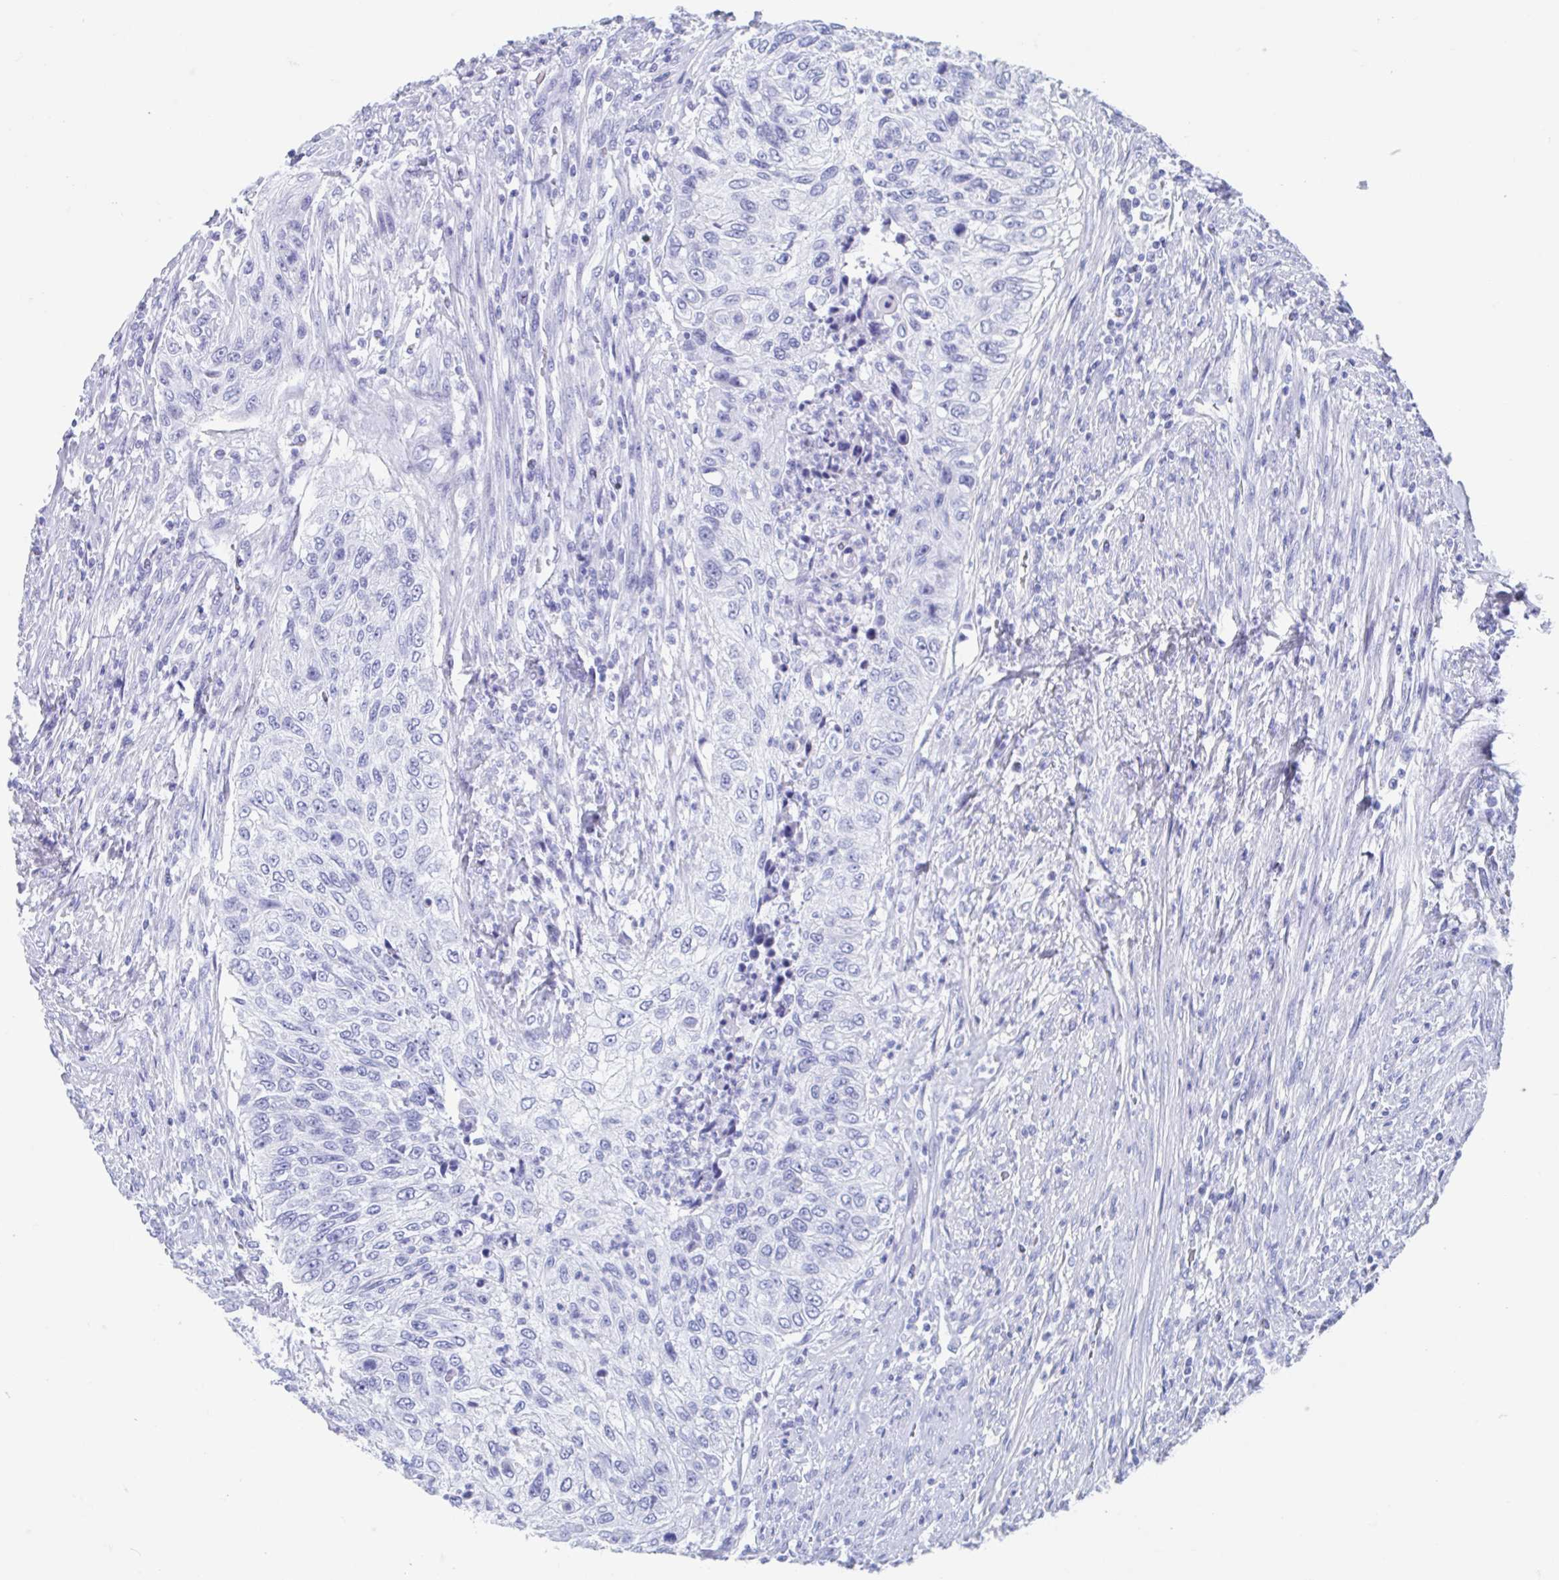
{"staining": {"intensity": "negative", "quantity": "none", "location": "none"}, "tissue": "urothelial cancer", "cell_type": "Tumor cells", "image_type": "cancer", "snomed": [{"axis": "morphology", "description": "Urothelial carcinoma, High grade"}, {"axis": "topography", "description": "Urinary bladder"}], "caption": "High-grade urothelial carcinoma stained for a protein using immunohistochemistry (IHC) shows no staining tumor cells.", "gene": "C10orf53", "patient": {"sex": "female", "age": 60}}